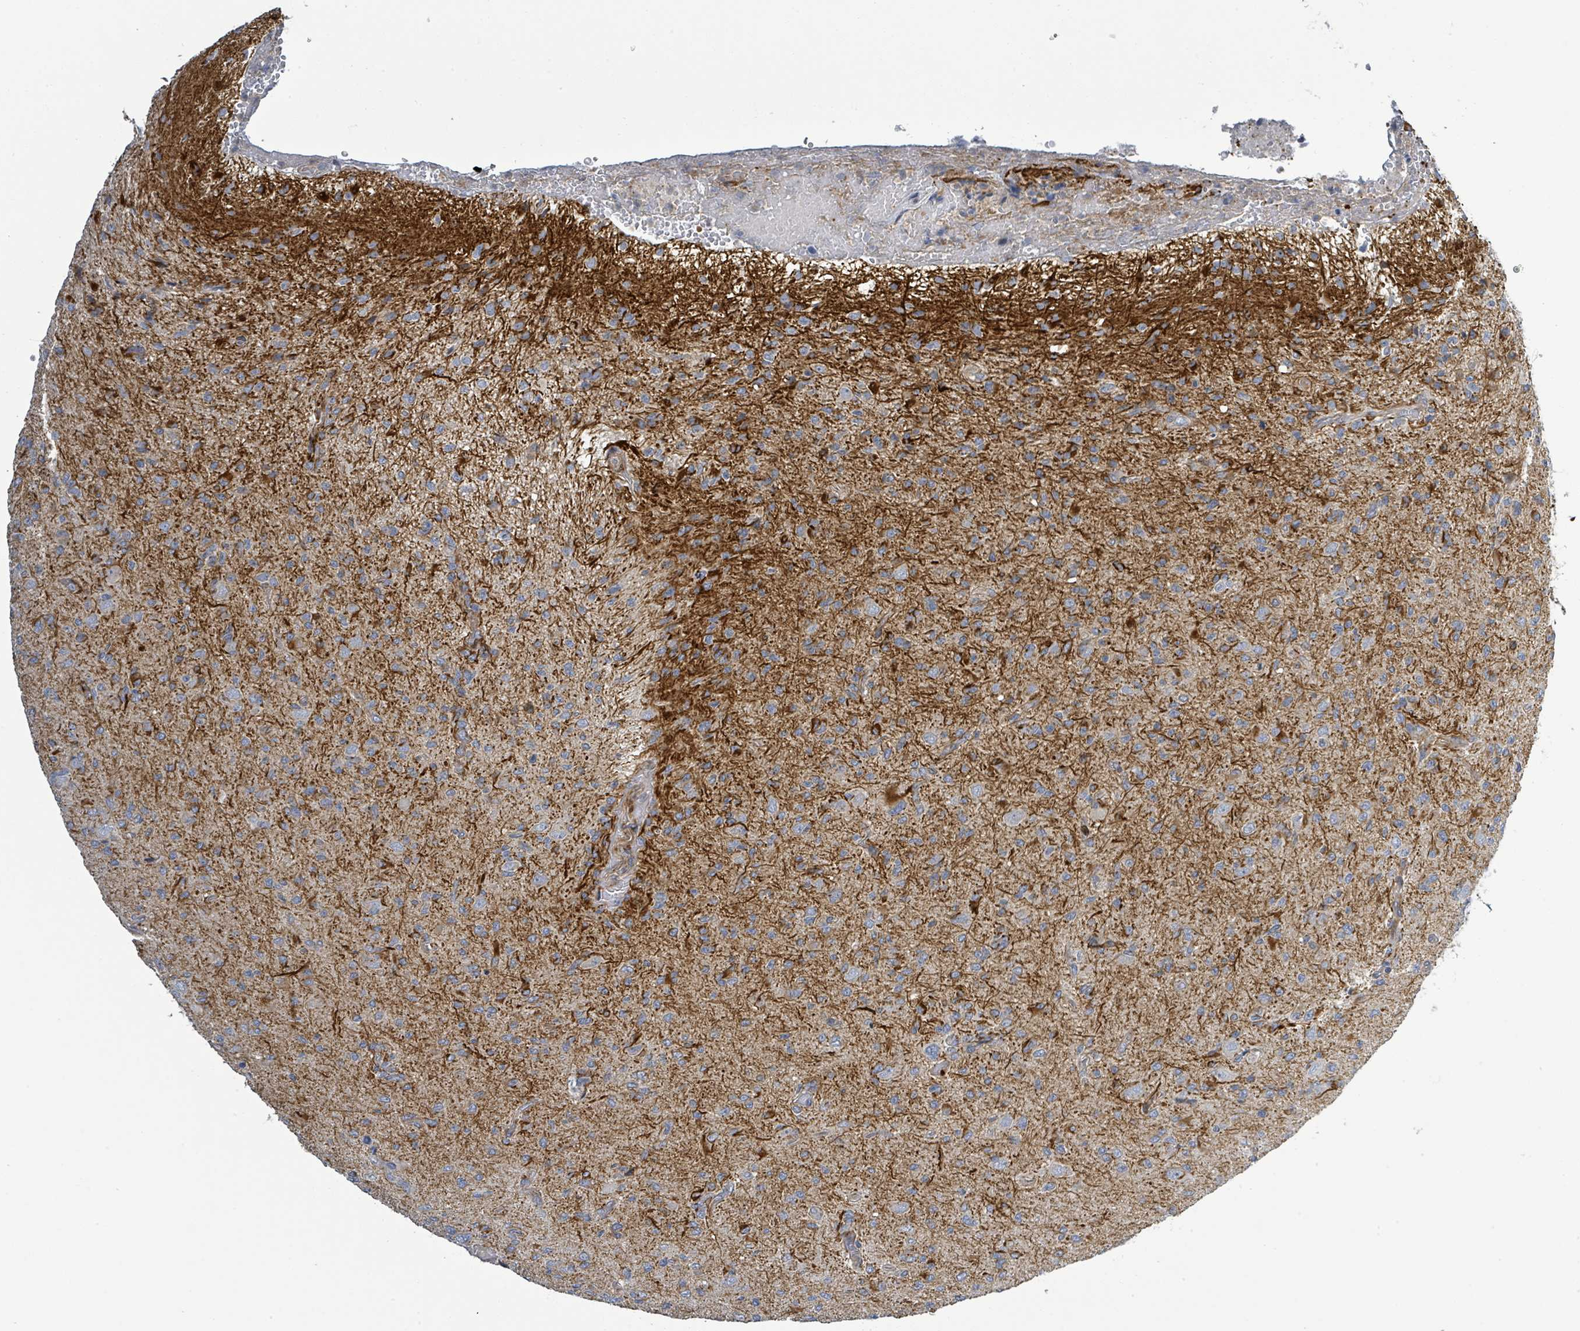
{"staining": {"intensity": "strong", "quantity": "<25%", "location": "cytoplasmic/membranous"}, "tissue": "glioma", "cell_type": "Tumor cells", "image_type": "cancer", "snomed": [{"axis": "morphology", "description": "Glioma, malignant, High grade"}, {"axis": "topography", "description": "Brain"}], "caption": "Immunohistochemistry (IHC) (DAB) staining of human malignant high-grade glioma shows strong cytoplasmic/membranous protein expression in about <25% of tumor cells.", "gene": "CFAP210", "patient": {"sex": "male", "age": 36}}